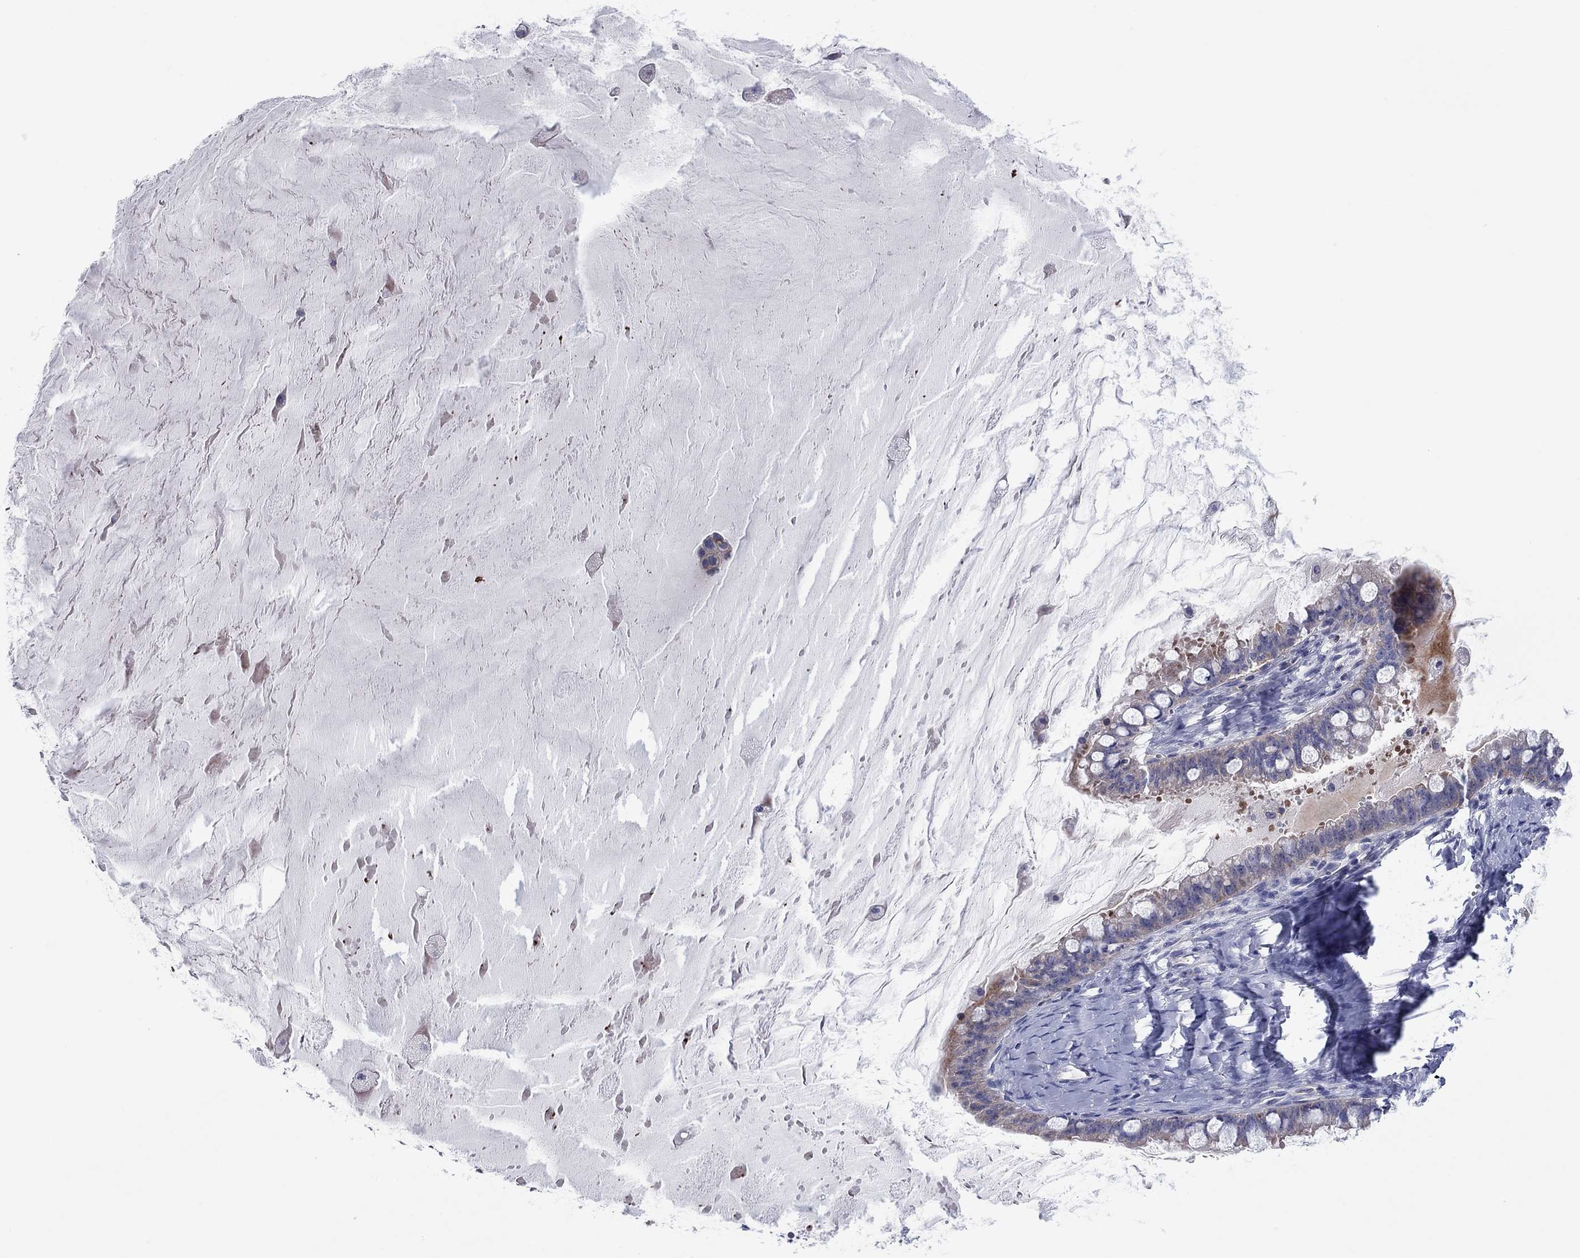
{"staining": {"intensity": "negative", "quantity": "none", "location": "none"}, "tissue": "ovarian cancer", "cell_type": "Tumor cells", "image_type": "cancer", "snomed": [{"axis": "morphology", "description": "Cystadenocarcinoma, mucinous, NOS"}, {"axis": "topography", "description": "Ovary"}], "caption": "High magnification brightfield microscopy of ovarian cancer (mucinous cystadenocarcinoma) stained with DAB (brown) and counterstained with hematoxylin (blue): tumor cells show no significant expression. (DAB immunohistochemistry (IHC), high magnification).", "gene": "PVR", "patient": {"sex": "female", "age": 63}}